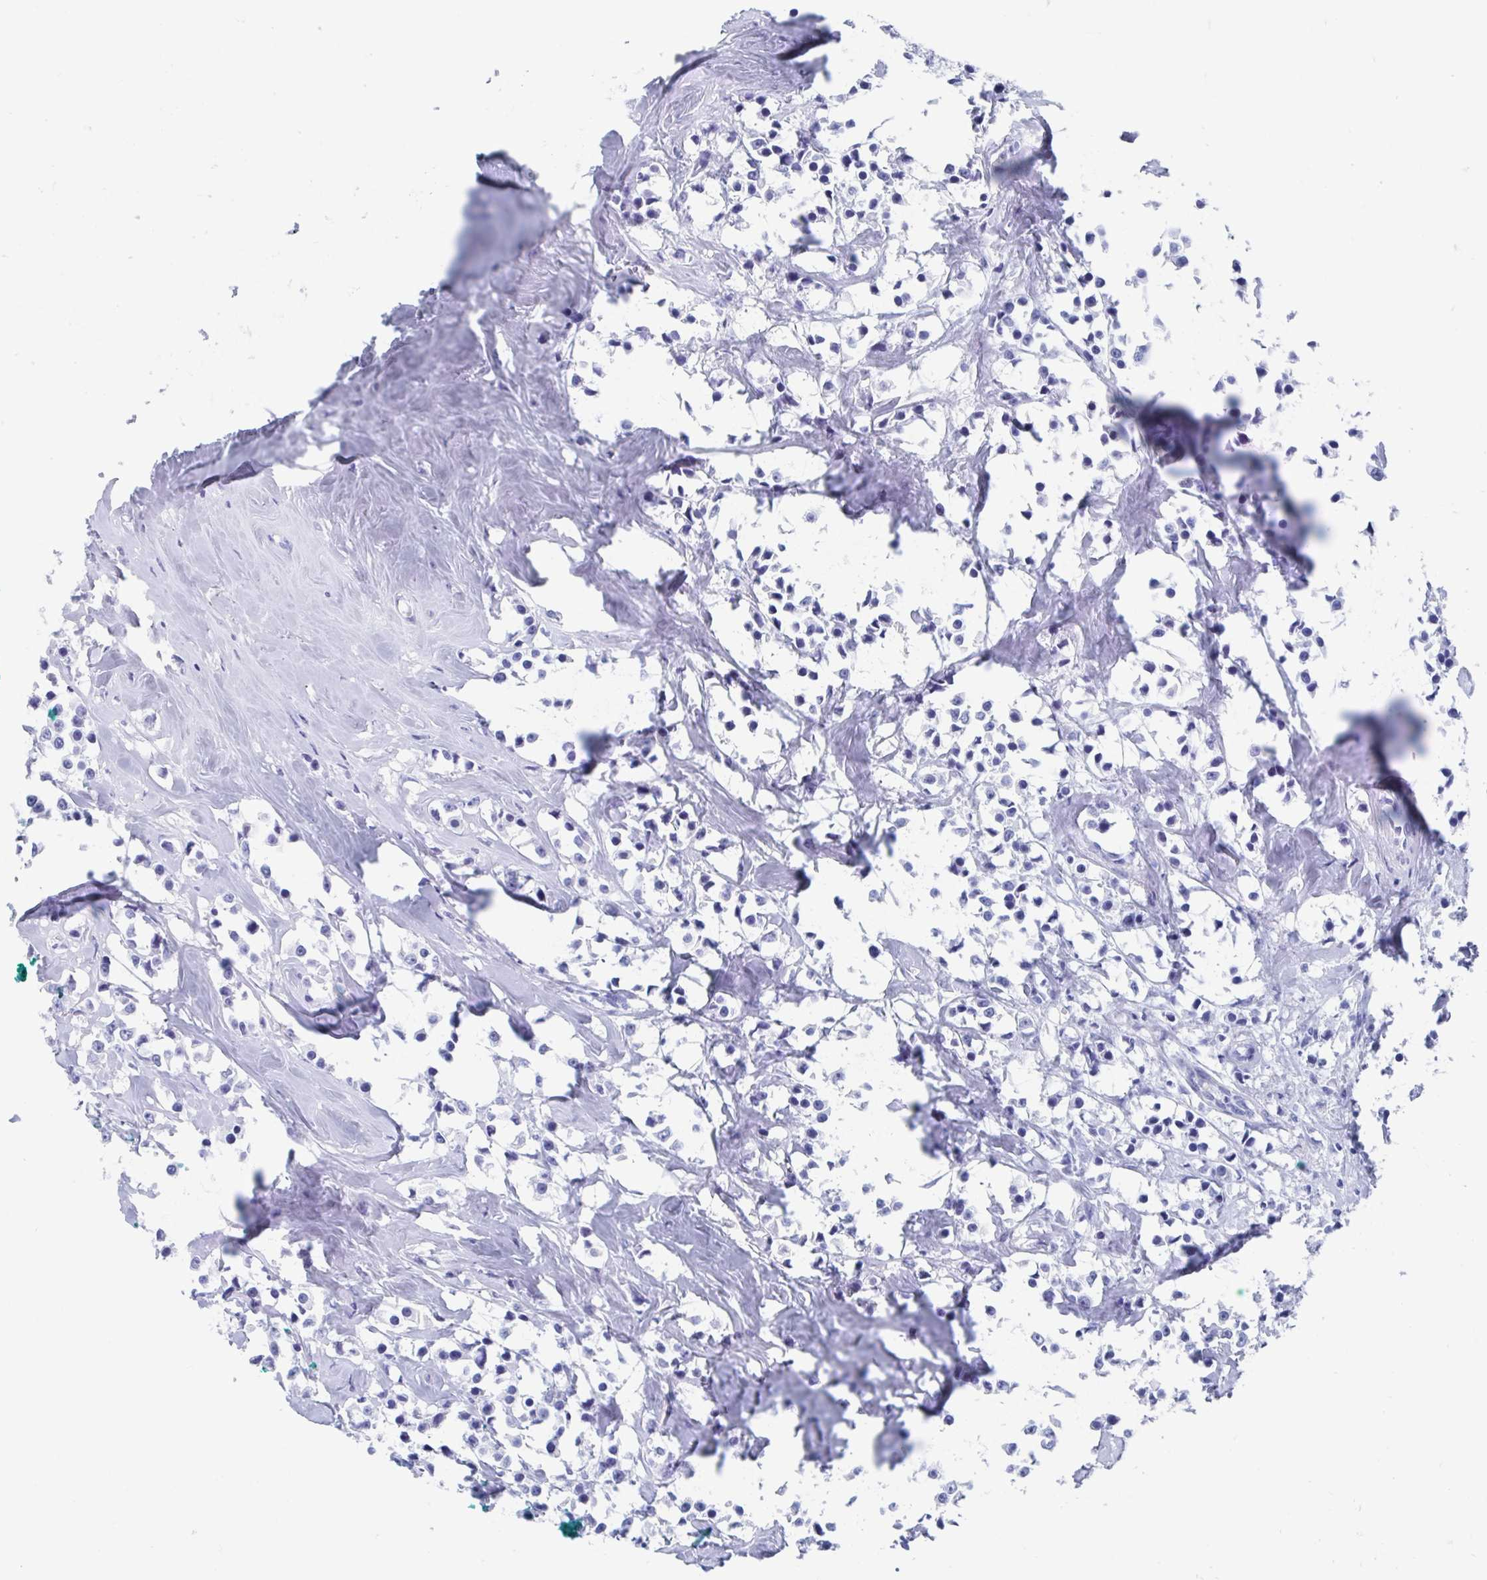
{"staining": {"intensity": "negative", "quantity": "none", "location": "none"}, "tissue": "breast cancer", "cell_type": "Tumor cells", "image_type": "cancer", "snomed": [{"axis": "morphology", "description": "Duct carcinoma"}, {"axis": "topography", "description": "Breast"}], "caption": "Human invasive ductal carcinoma (breast) stained for a protein using IHC reveals no staining in tumor cells.", "gene": "HDGFL1", "patient": {"sex": "female", "age": 80}}